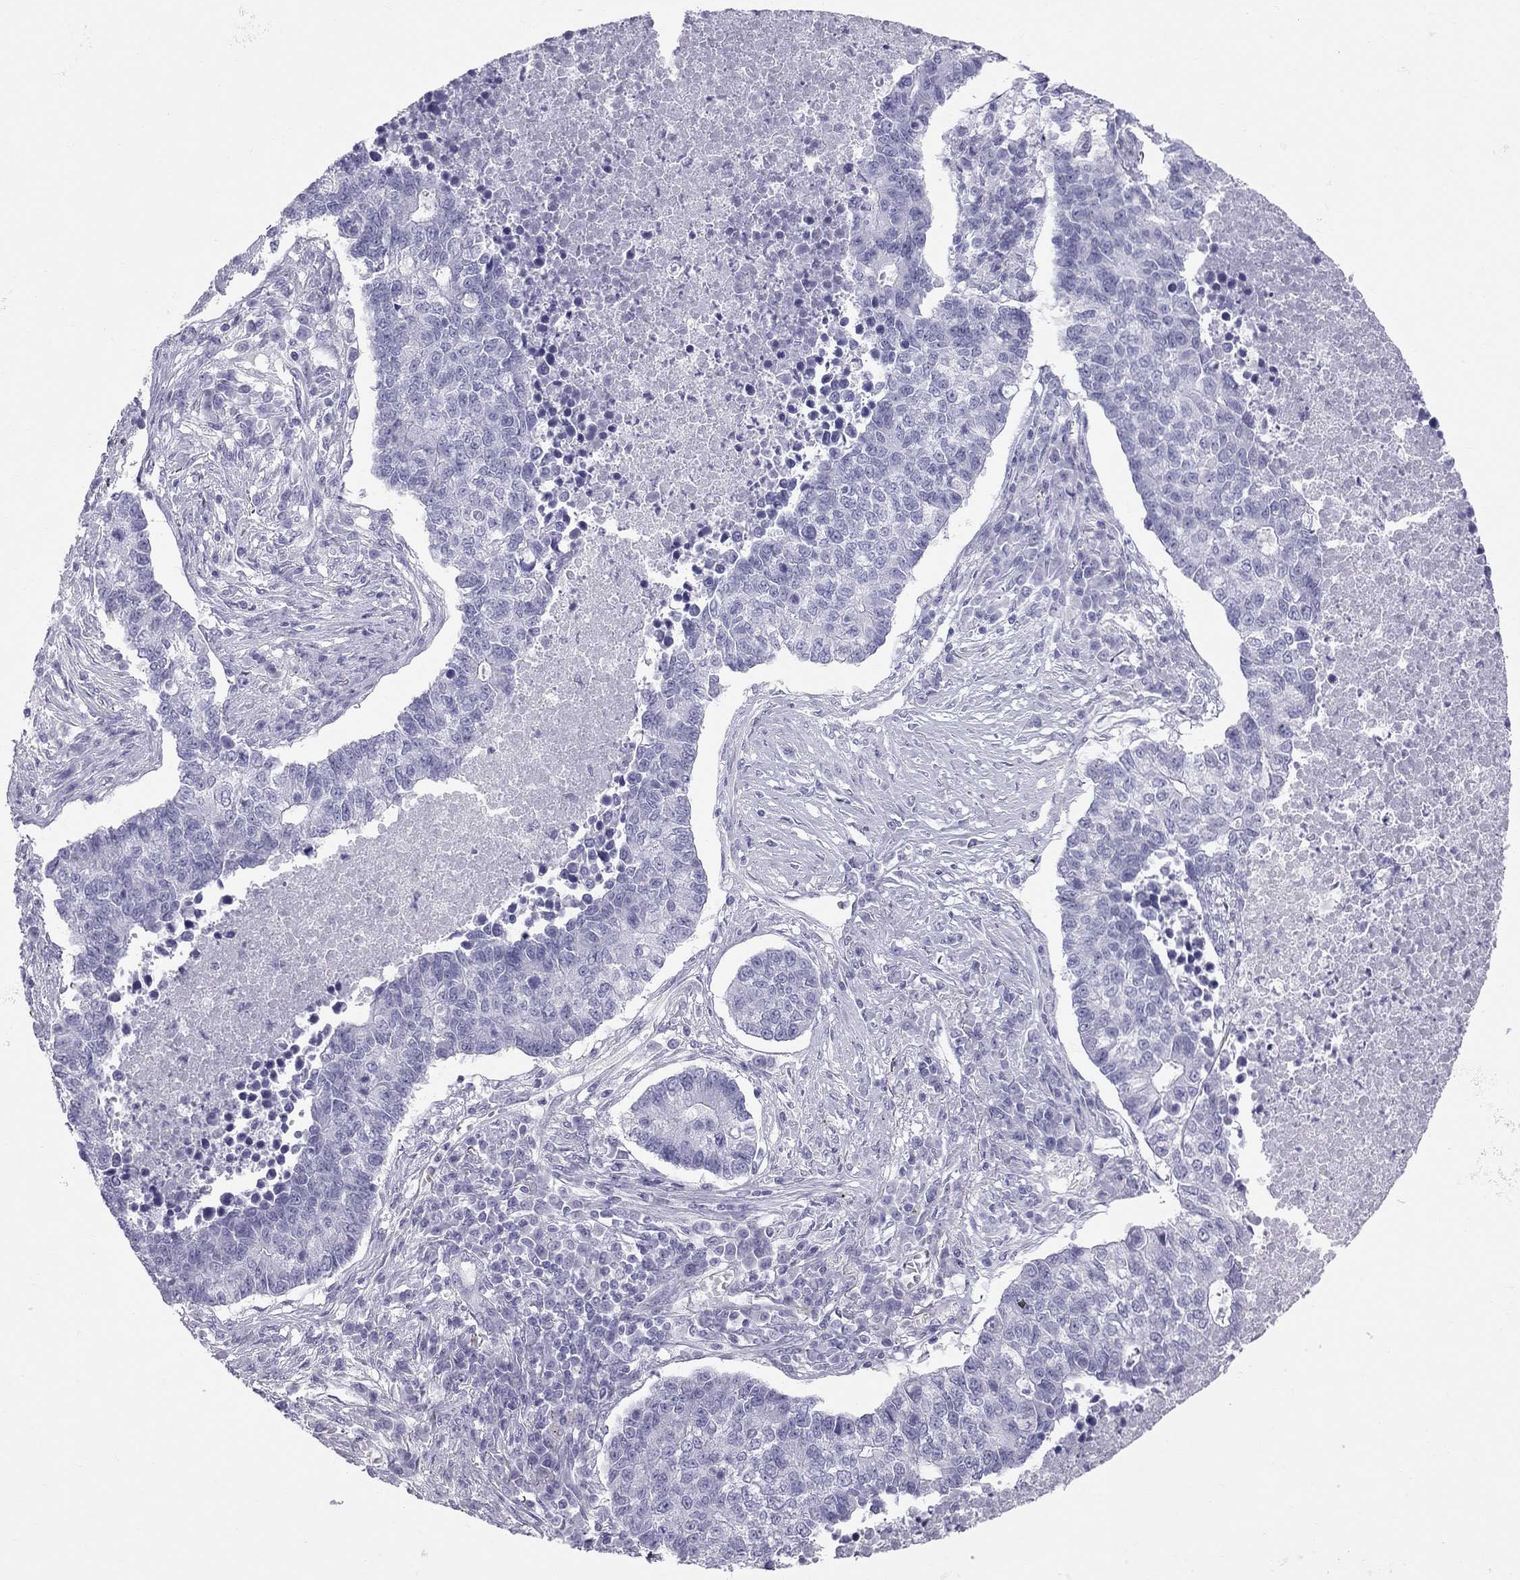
{"staining": {"intensity": "negative", "quantity": "none", "location": "none"}, "tissue": "lung cancer", "cell_type": "Tumor cells", "image_type": "cancer", "snomed": [{"axis": "morphology", "description": "Adenocarcinoma, NOS"}, {"axis": "topography", "description": "Lung"}], "caption": "This image is of lung cancer stained with immunohistochemistry to label a protein in brown with the nuclei are counter-stained blue. There is no positivity in tumor cells. Brightfield microscopy of immunohistochemistry stained with DAB (brown) and hematoxylin (blue), captured at high magnification.", "gene": "TRPM3", "patient": {"sex": "male", "age": 57}}